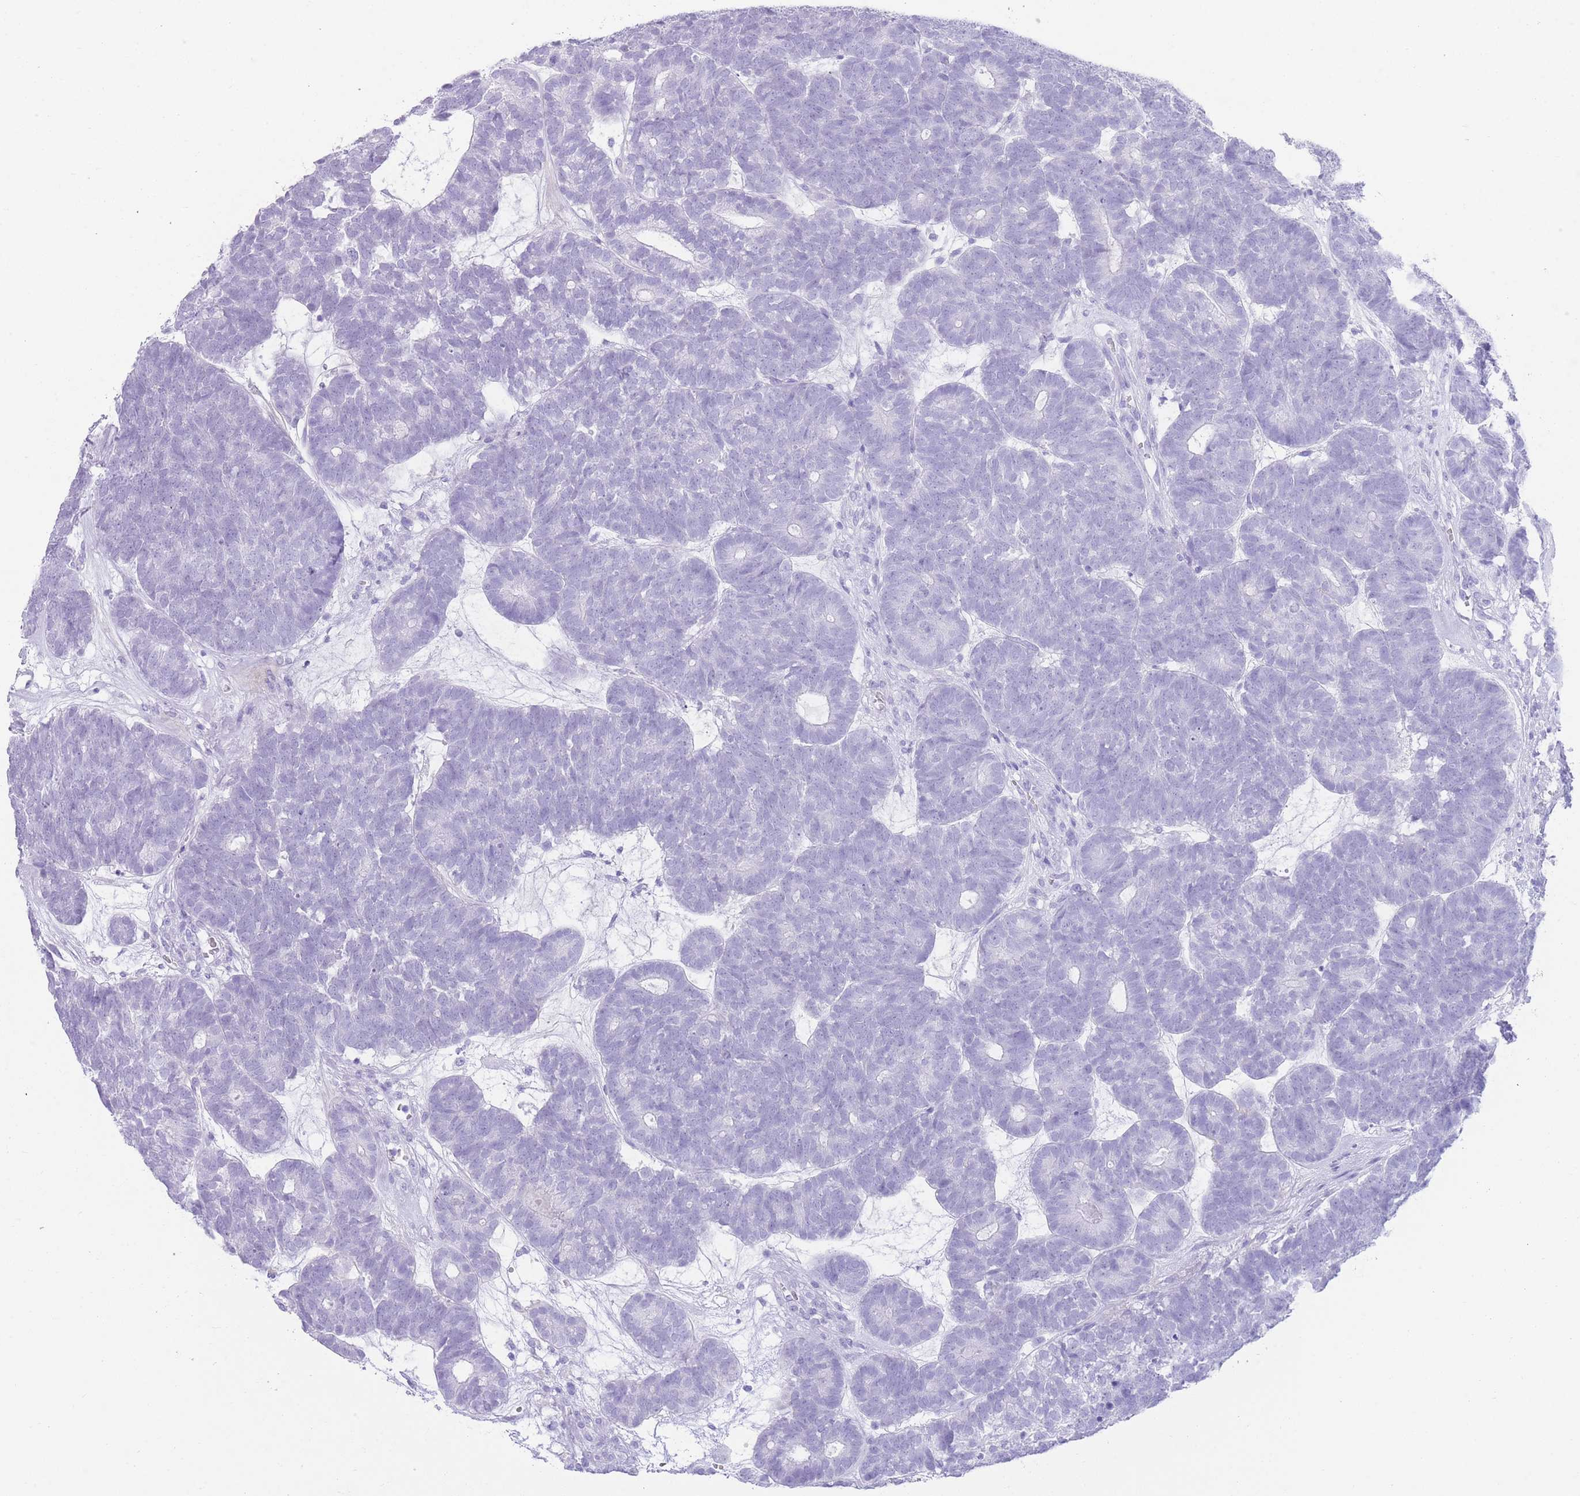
{"staining": {"intensity": "negative", "quantity": "none", "location": "none"}, "tissue": "head and neck cancer", "cell_type": "Tumor cells", "image_type": "cancer", "snomed": [{"axis": "morphology", "description": "Adenocarcinoma, NOS"}, {"axis": "topography", "description": "Head-Neck"}], "caption": "An immunohistochemistry (IHC) histopathology image of head and neck adenocarcinoma is shown. There is no staining in tumor cells of head and neck adenocarcinoma.", "gene": "ELOA2", "patient": {"sex": "female", "age": 81}}